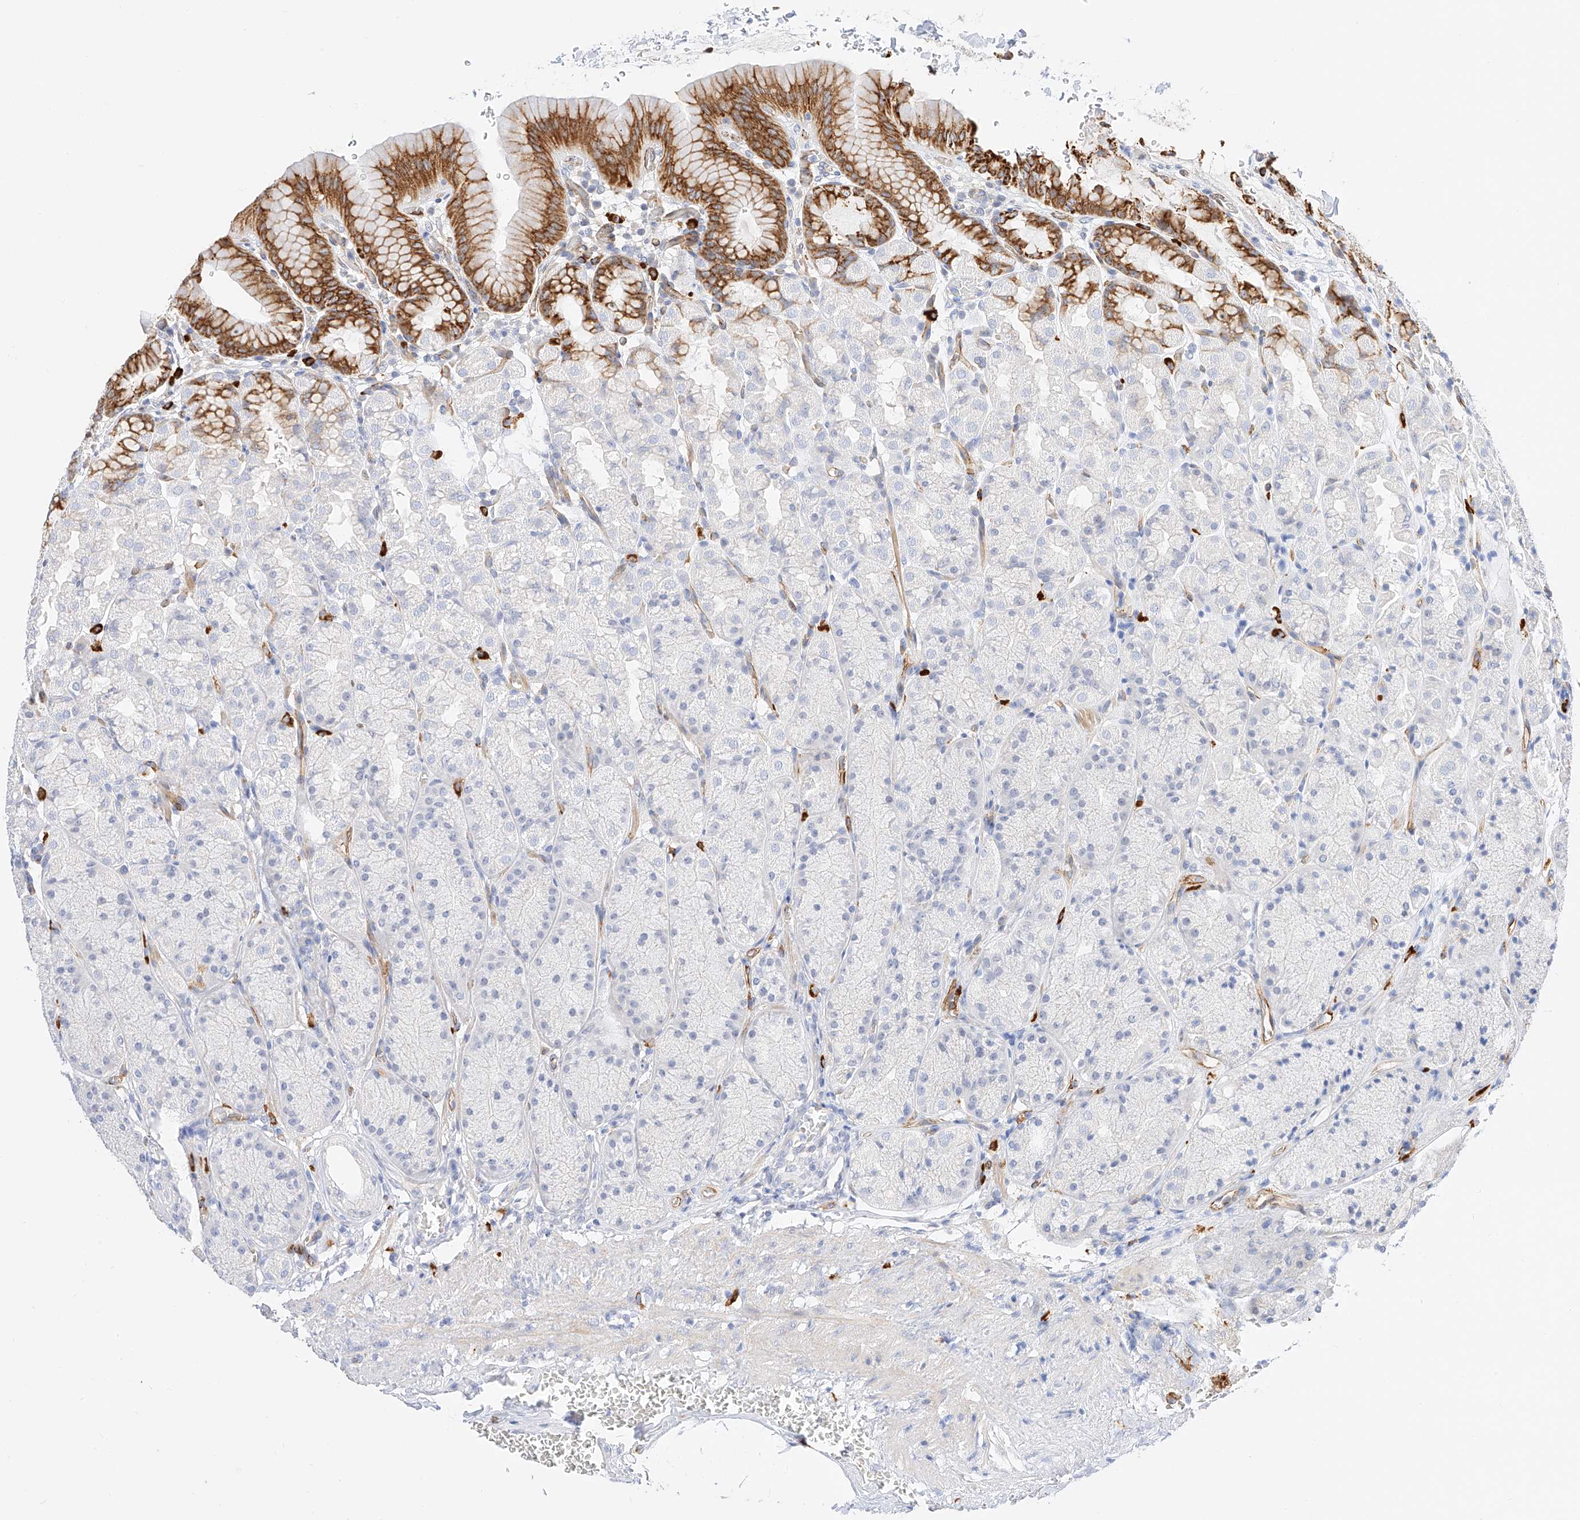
{"staining": {"intensity": "moderate", "quantity": "25%-75%", "location": "cytoplasmic/membranous"}, "tissue": "stomach", "cell_type": "Glandular cells", "image_type": "normal", "snomed": [{"axis": "morphology", "description": "Normal tissue, NOS"}, {"axis": "topography", "description": "Stomach"}], "caption": "The image shows a brown stain indicating the presence of a protein in the cytoplasmic/membranous of glandular cells in stomach.", "gene": "CDCP2", "patient": {"sex": "male", "age": 42}}